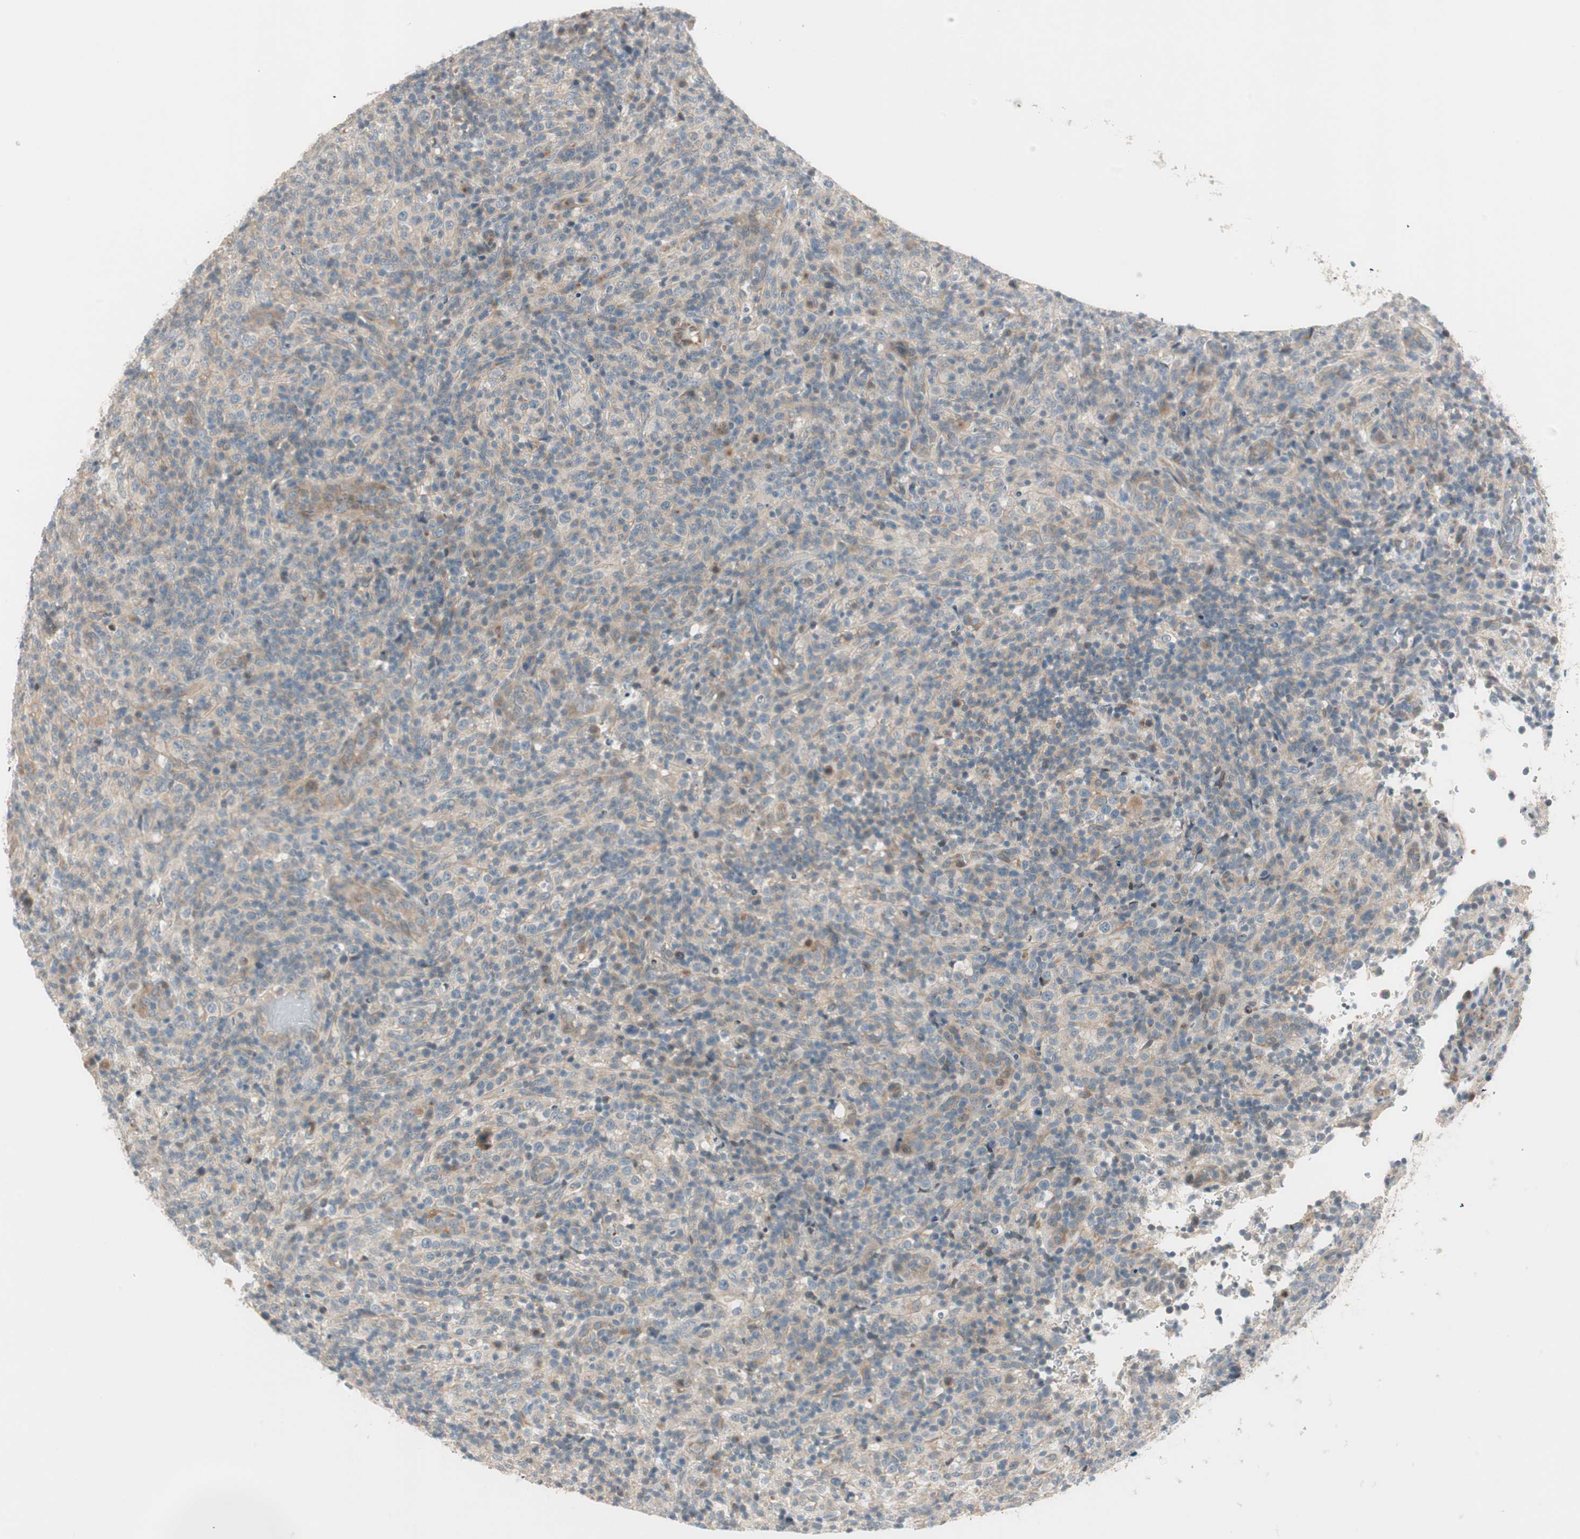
{"staining": {"intensity": "weak", "quantity": "25%-75%", "location": "cytoplasmic/membranous"}, "tissue": "lymphoma", "cell_type": "Tumor cells", "image_type": "cancer", "snomed": [{"axis": "morphology", "description": "Malignant lymphoma, non-Hodgkin's type, High grade"}, {"axis": "topography", "description": "Lymph node"}], "caption": "IHC micrograph of neoplastic tissue: human lymphoma stained using immunohistochemistry (IHC) demonstrates low levels of weak protein expression localized specifically in the cytoplasmic/membranous of tumor cells, appearing as a cytoplasmic/membranous brown color.", "gene": "CGRRF1", "patient": {"sex": "female", "age": 76}}